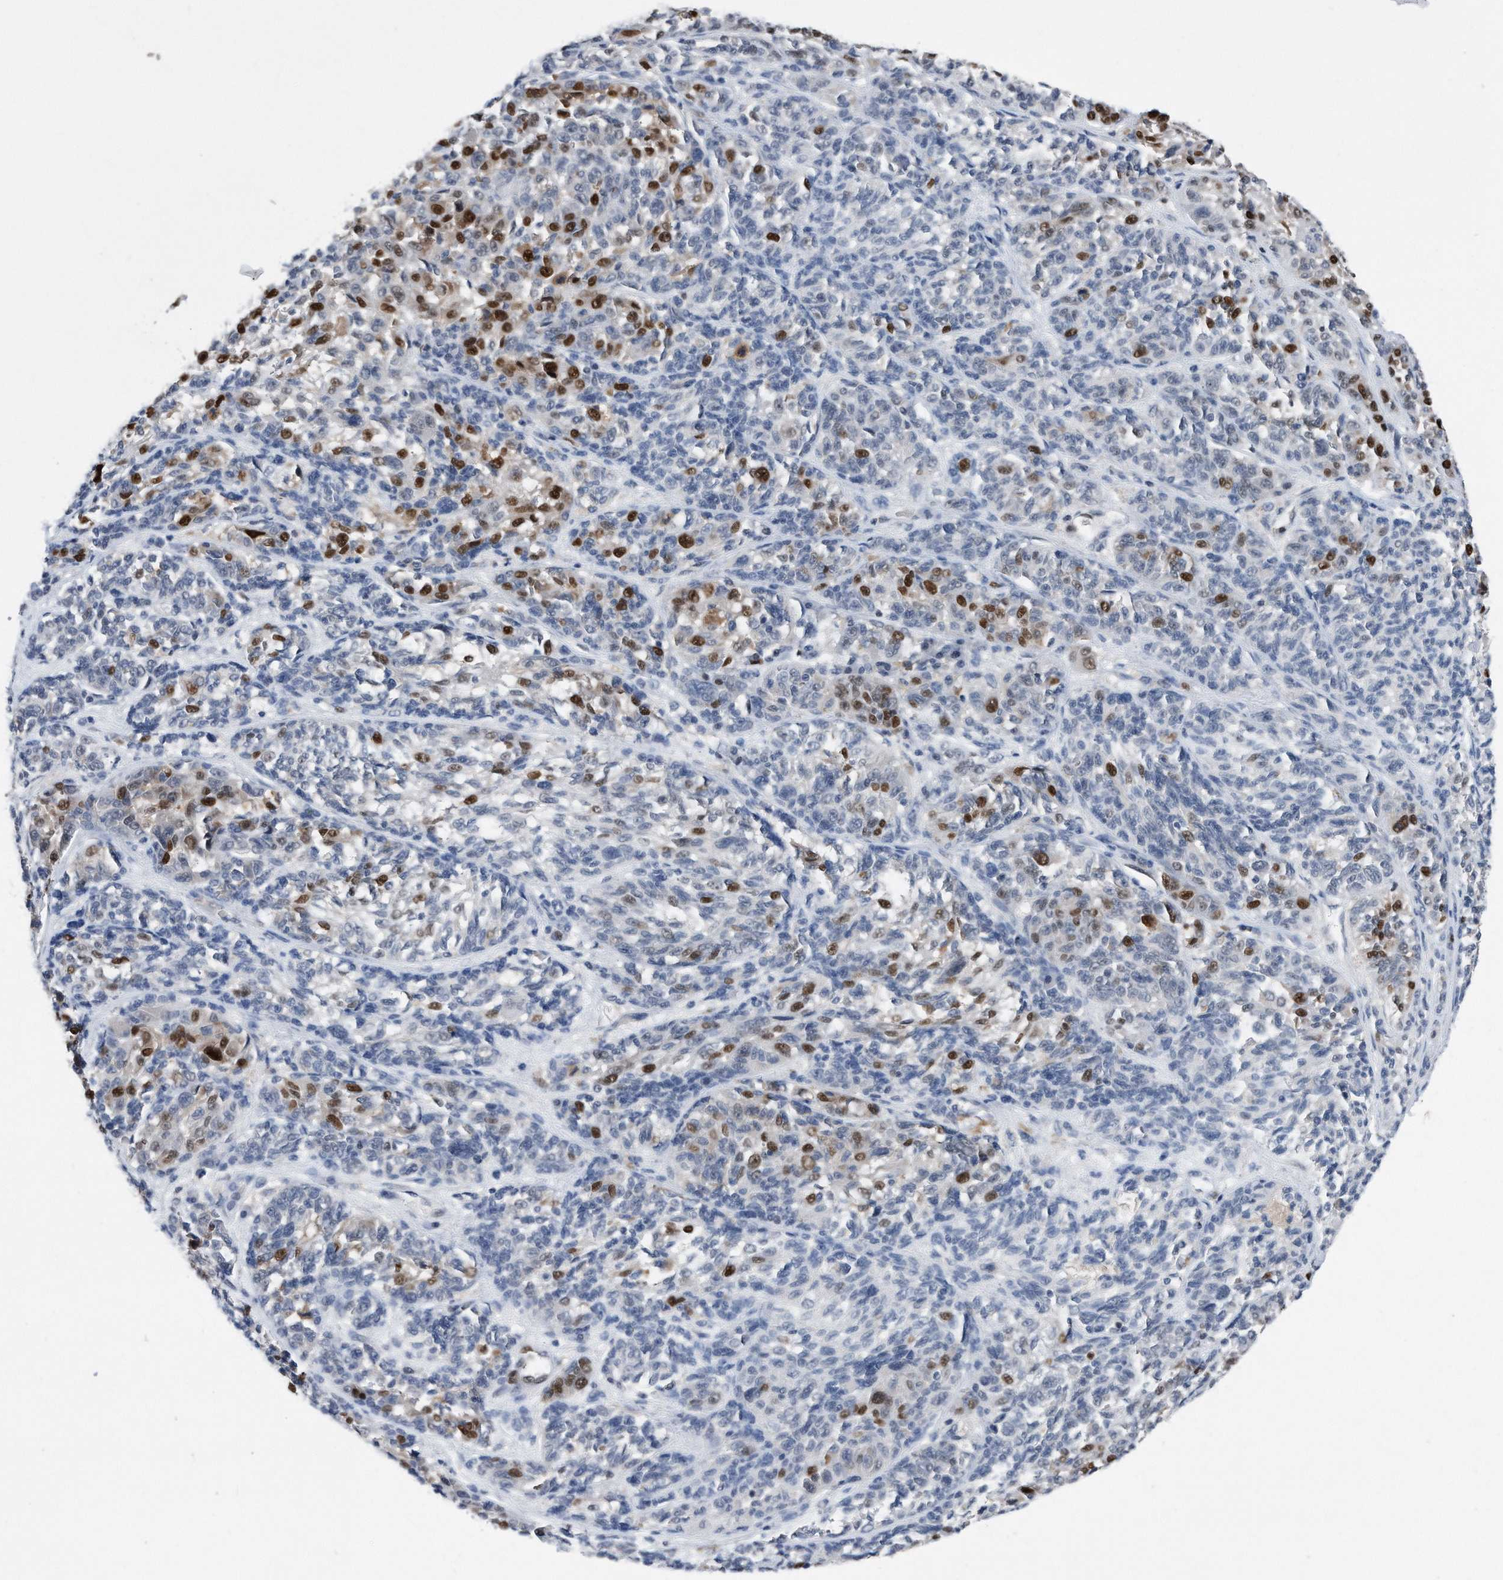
{"staining": {"intensity": "strong", "quantity": "25%-75%", "location": "nuclear"}, "tissue": "melanoma", "cell_type": "Tumor cells", "image_type": "cancer", "snomed": [{"axis": "morphology", "description": "Malignant melanoma, NOS"}, {"axis": "topography", "description": "Skin"}], "caption": "Malignant melanoma tissue demonstrates strong nuclear staining in approximately 25%-75% of tumor cells", "gene": "PCNA", "patient": {"sex": "male", "age": 53}}